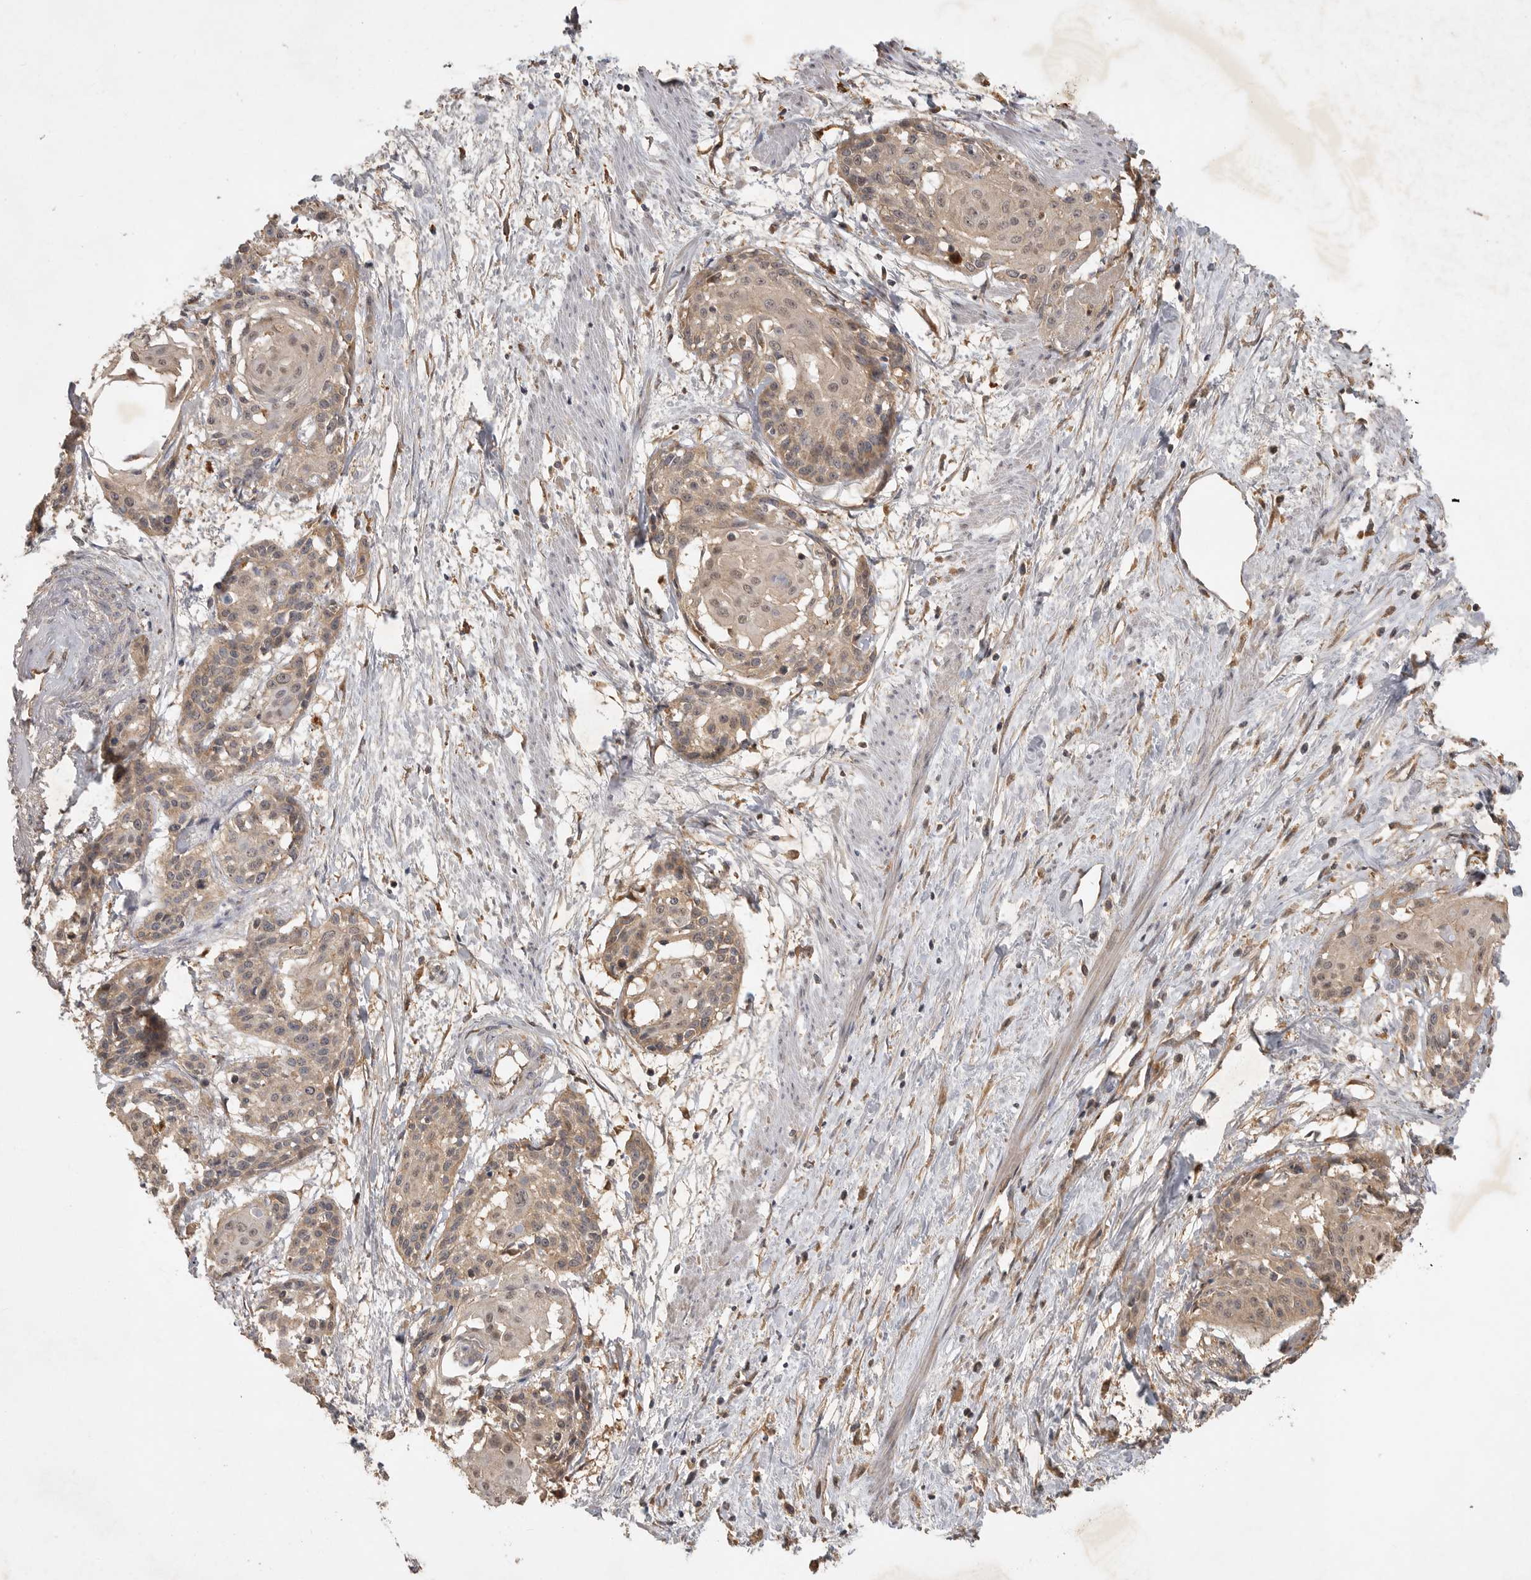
{"staining": {"intensity": "weak", "quantity": ">75%", "location": "cytoplasmic/membranous"}, "tissue": "cervical cancer", "cell_type": "Tumor cells", "image_type": "cancer", "snomed": [{"axis": "morphology", "description": "Squamous cell carcinoma, NOS"}, {"axis": "topography", "description": "Cervix"}], "caption": "Human cervical squamous cell carcinoma stained for a protein (brown) shows weak cytoplasmic/membranous positive positivity in about >75% of tumor cells.", "gene": "ZNF232", "patient": {"sex": "female", "age": 57}}